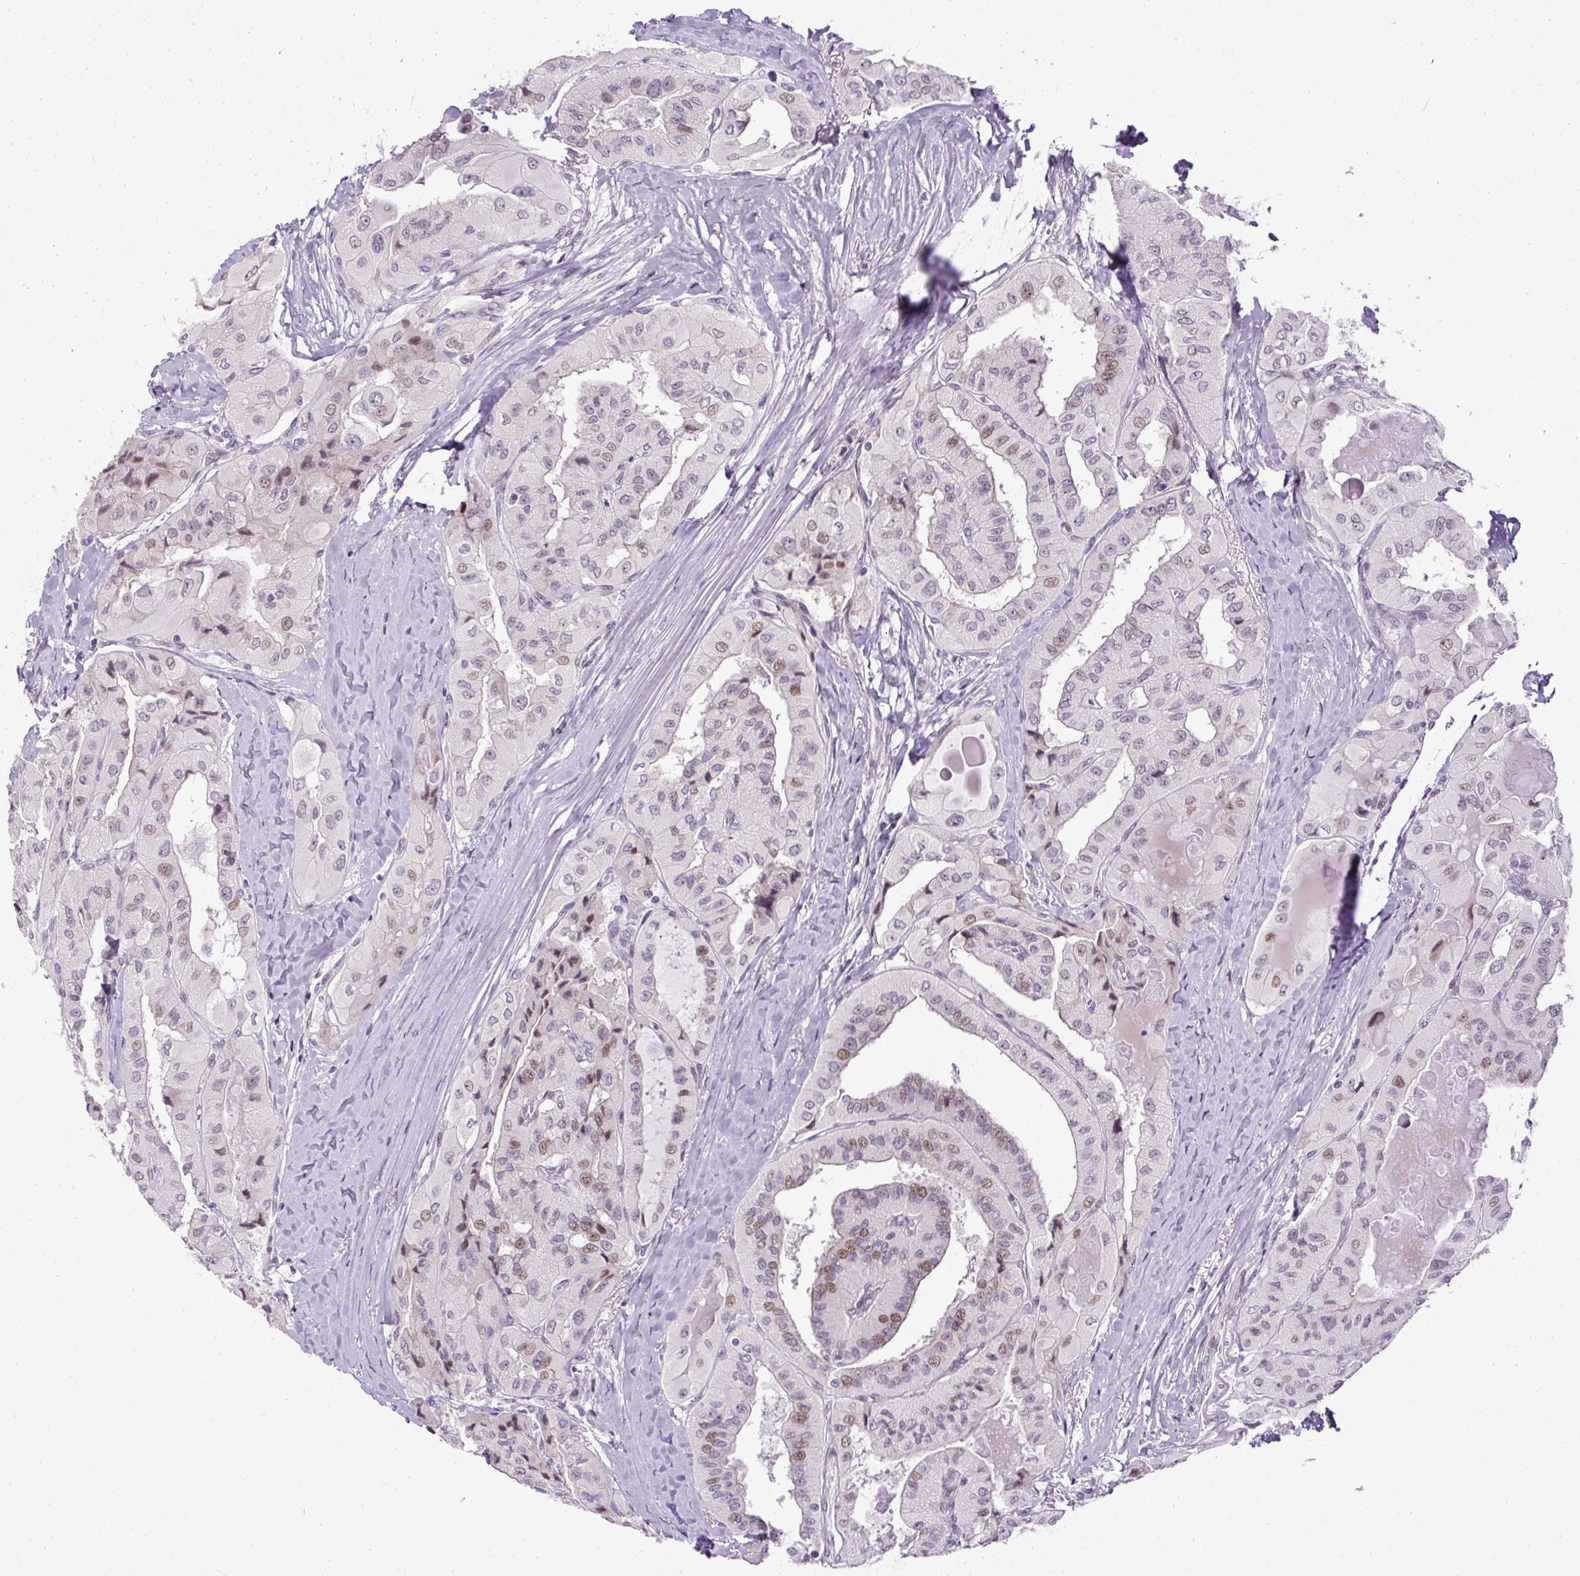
{"staining": {"intensity": "moderate", "quantity": "<25%", "location": "nuclear"}, "tissue": "thyroid cancer", "cell_type": "Tumor cells", "image_type": "cancer", "snomed": [{"axis": "morphology", "description": "Normal tissue, NOS"}, {"axis": "morphology", "description": "Papillary adenocarcinoma, NOS"}, {"axis": "topography", "description": "Thyroid gland"}], "caption": "Immunohistochemistry histopathology image of neoplastic tissue: thyroid cancer (papillary adenocarcinoma) stained using immunohistochemistry (IHC) displays low levels of moderate protein expression localized specifically in the nuclear of tumor cells, appearing as a nuclear brown color.", "gene": "ARHGEF18", "patient": {"sex": "female", "age": 59}}